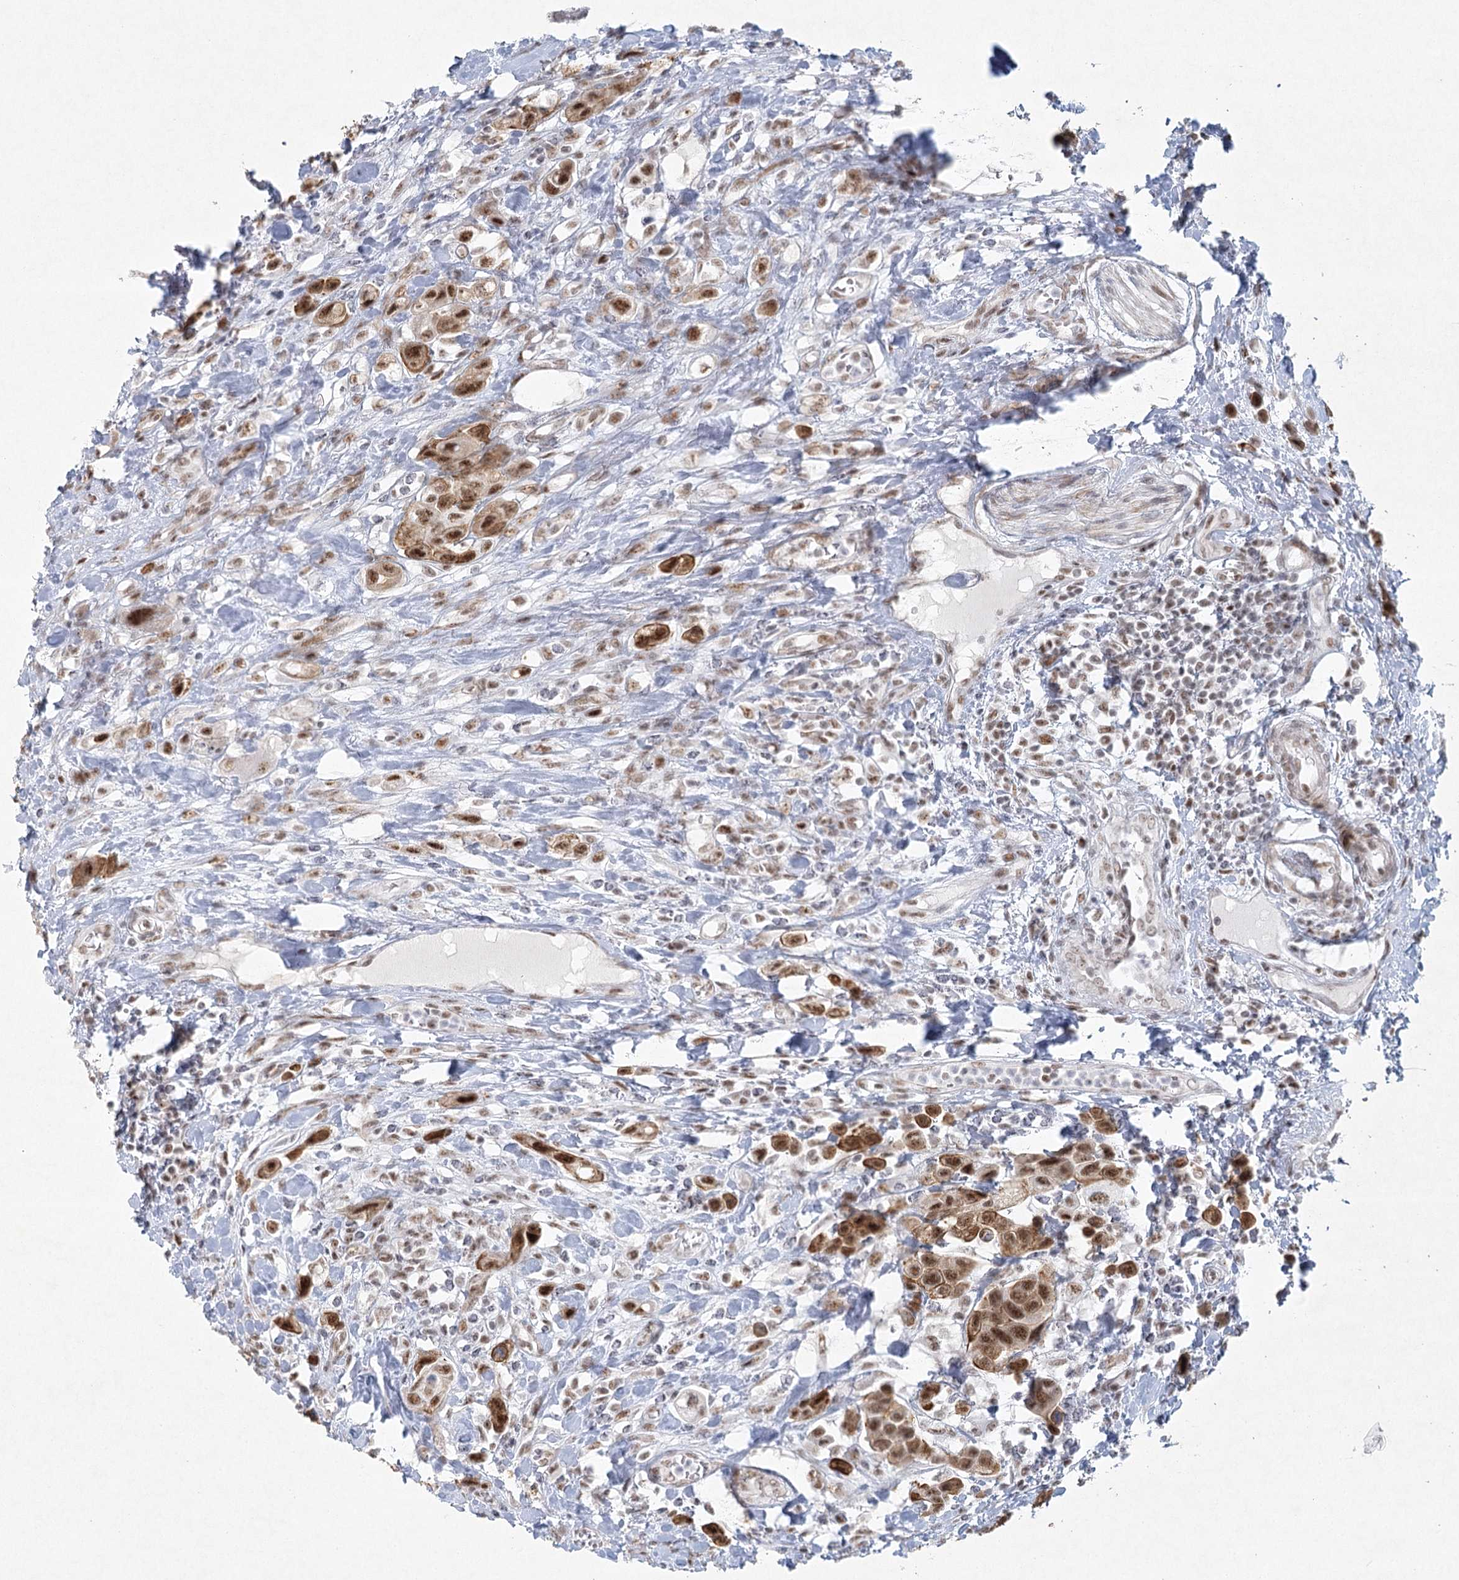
{"staining": {"intensity": "strong", "quantity": ">75%", "location": "cytoplasmic/membranous,nuclear"}, "tissue": "urothelial cancer", "cell_type": "Tumor cells", "image_type": "cancer", "snomed": [{"axis": "morphology", "description": "Urothelial carcinoma, High grade"}, {"axis": "topography", "description": "Urinary bladder"}], "caption": "Brown immunohistochemical staining in human high-grade urothelial carcinoma reveals strong cytoplasmic/membranous and nuclear positivity in approximately >75% of tumor cells. (DAB IHC with brightfield microscopy, high magnification).", "gene": "U2SURP", "patient": {"sex": "male", "age": 50}}